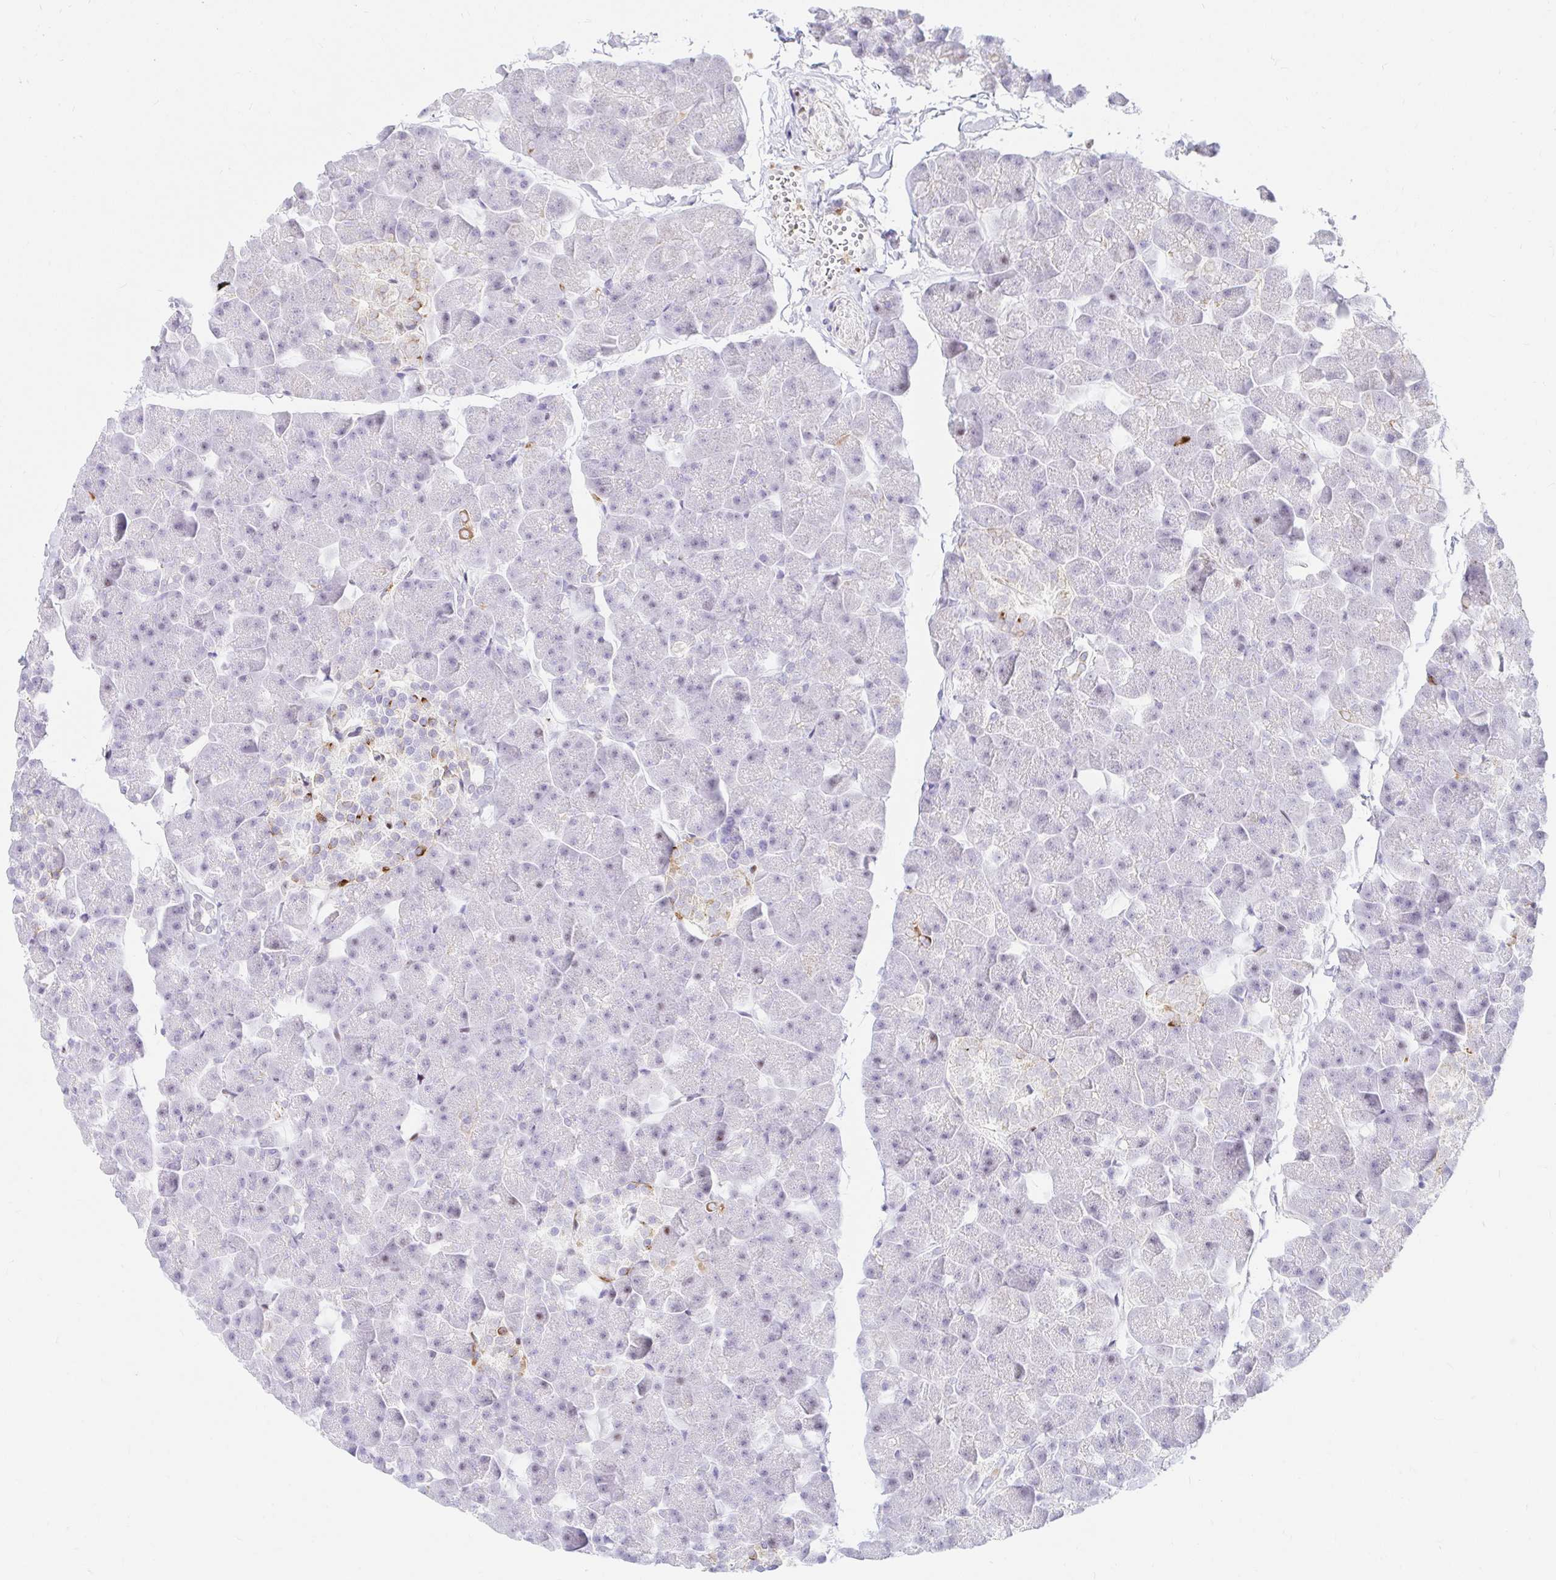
{"staining": {"intensity": "negative", "quantity": "none", "location": "none"}, "tissue": "pancreas", "cell_type": "Exocrine glandular cells", "image_type": "normal", "snomed": [{"axis": "morphology", "description": "Normal tissue, NOS"}, {"axis": "topography", "description": "Pancreas"}], "caption": "A micrograph of human pancreas is negative for staining in exocrine glandular cells. (Immunohistochemistry, brightfield microscopy, high magnification).", "gene": "HINFP", "patient": {"sex": "male", "age": 35}}